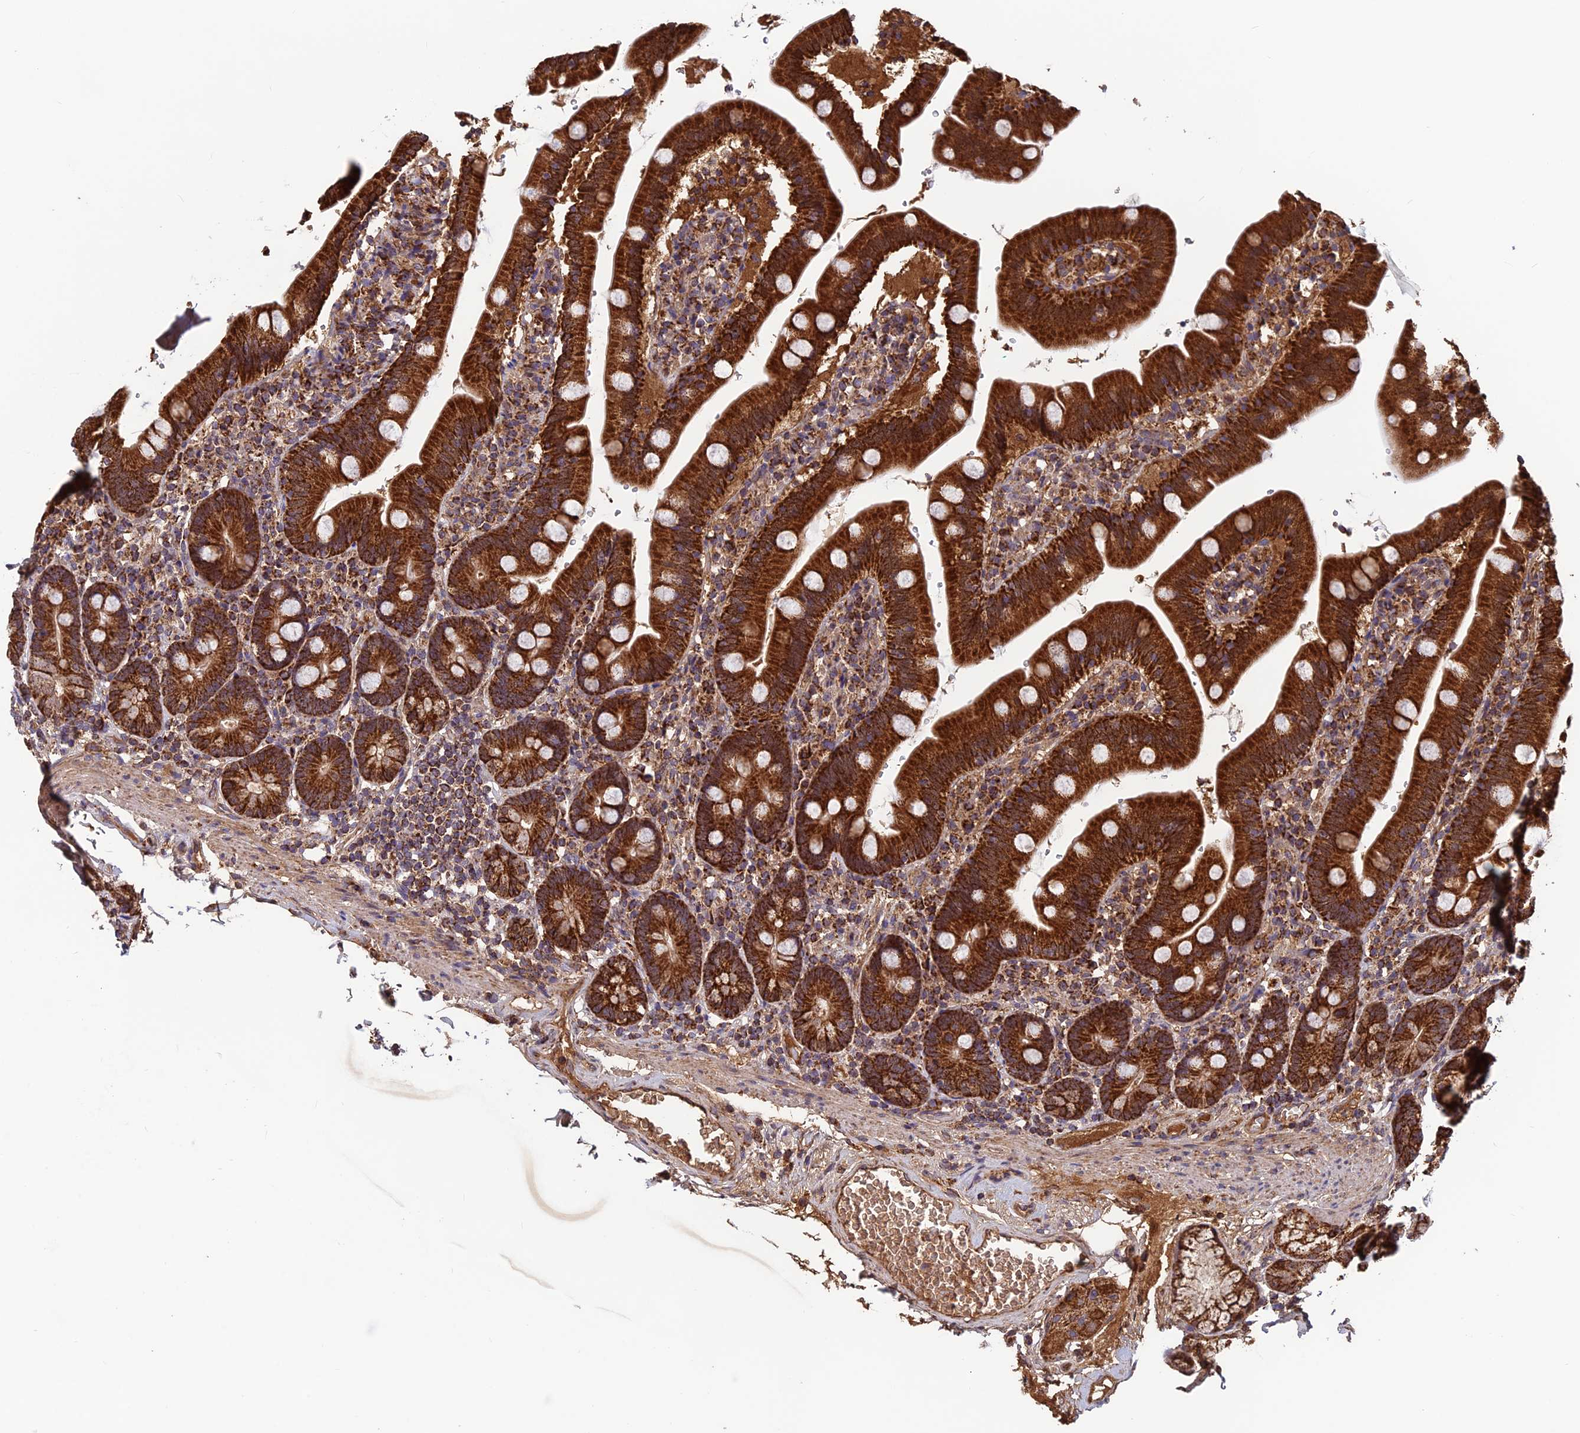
{"staining": {"intensity": "strong", "quantity": ">75%", "location": "cytoplasmic/membranous"}, "tissue": "duodenum", "cell_type": "Glandular cells", "image_type": "normal", "snomed": [{"axis": "morphology", "description": "Normal tissue, NOS"}, {"axis": "topography", "description": "Duodenum"}], "caption": "Duodenum stained with DAB immunohistochemistry (IHC) shows high levels of strong cytoplasmic/membranous positivity in approximately >75% of glandular cells.", "gene": "CCDC15", "patient": {"sex": "female", "age": 67}}